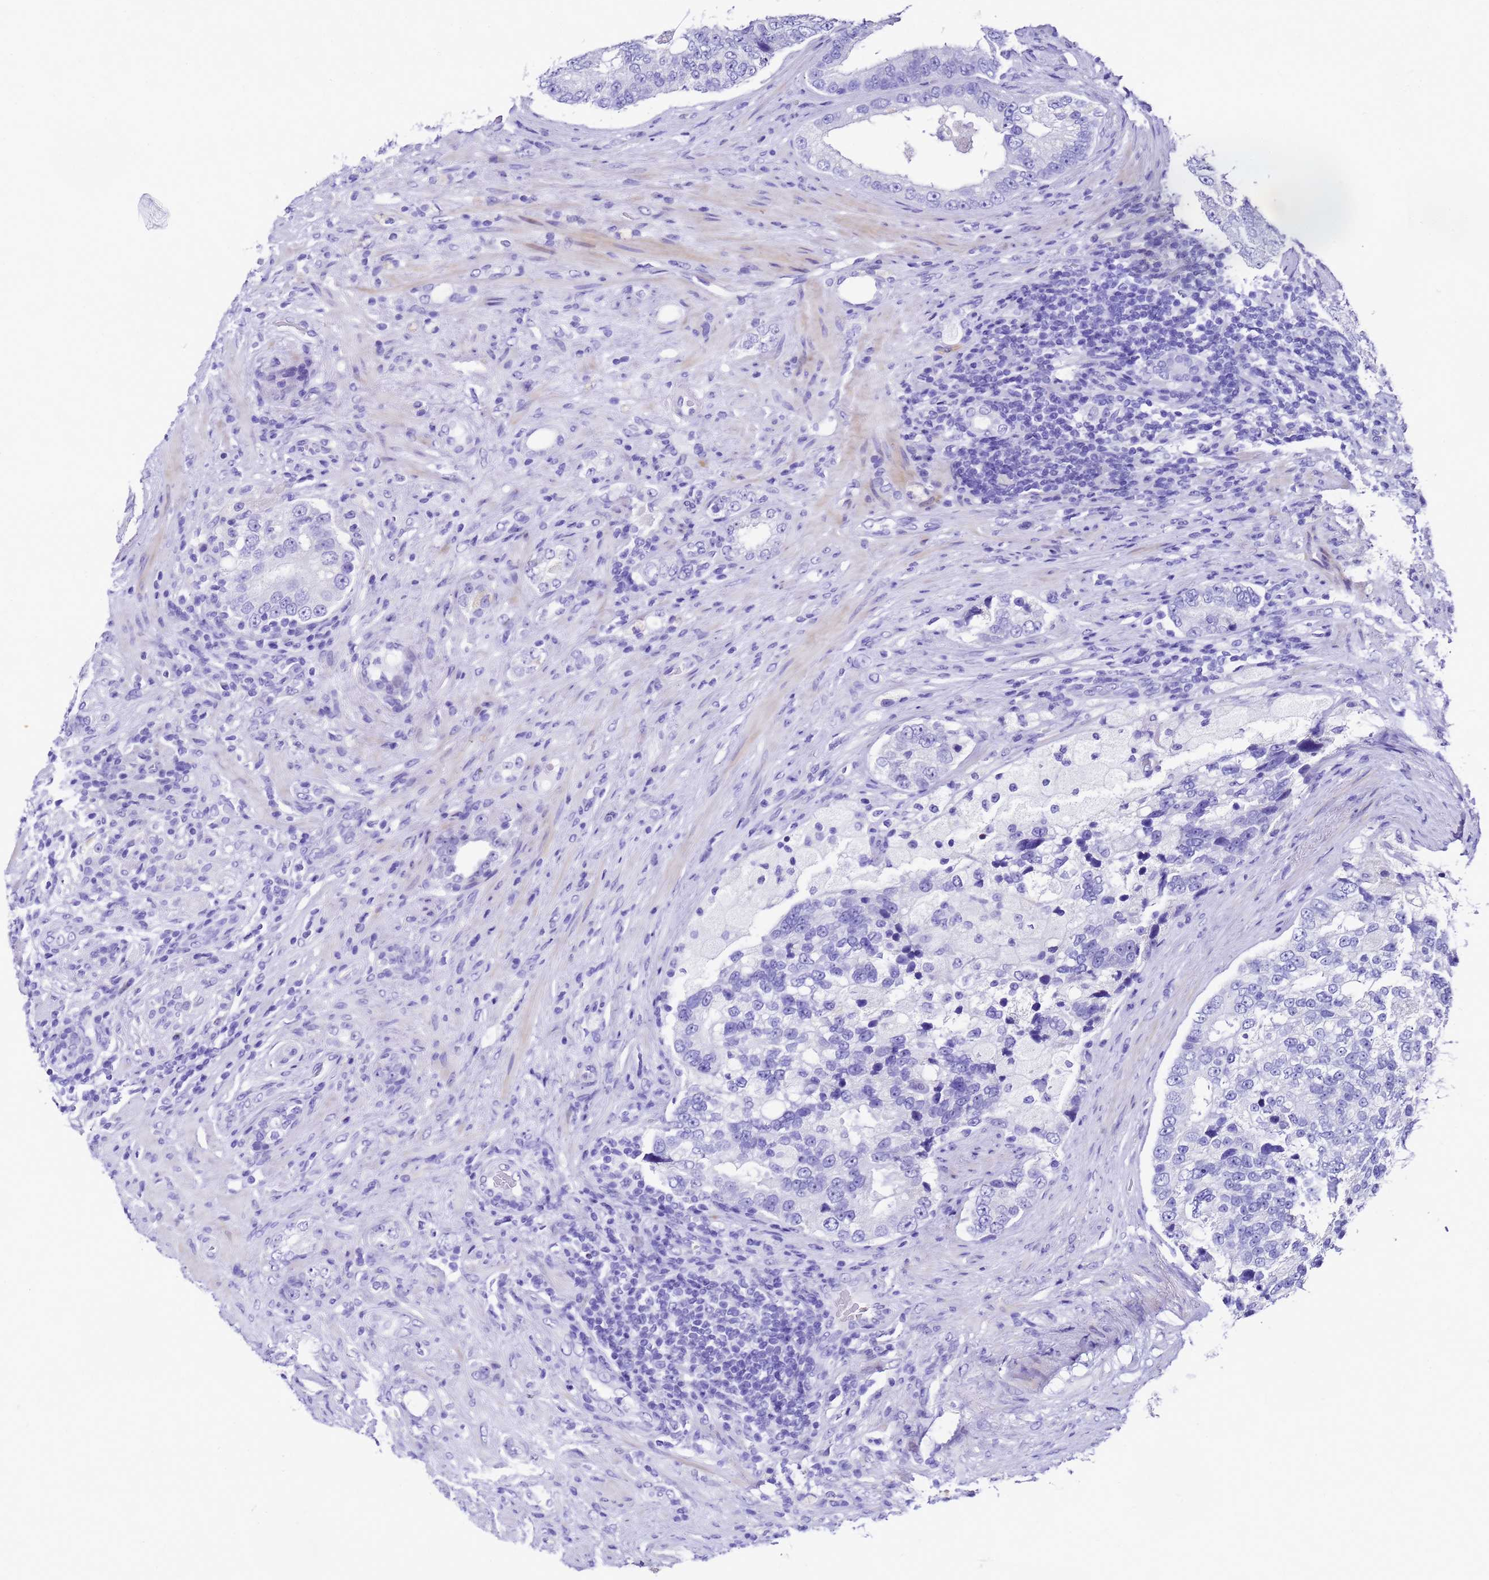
{"staining": {"intensity": "negative", "quantity": "none", "location": "none"}, "tissue": "prostate cancer", "cell_type": "Tumor cells", "image_type": "cancer", "snomed": [{"axis": "morphology", "description": "Adenocarcinoma, High grade"}, {"axis": "topography", "description": "Prostate"}], "caption": "This histopathology image is of prostate cancer (adenocarcinoma (high-grade)) stained with IHC to label a protein in brown with the nuclei are counter-stained blue. There is no staining in tumor cells.", "gene": "UGT2B10", "patient": {"sex": "male", "age": 70}}